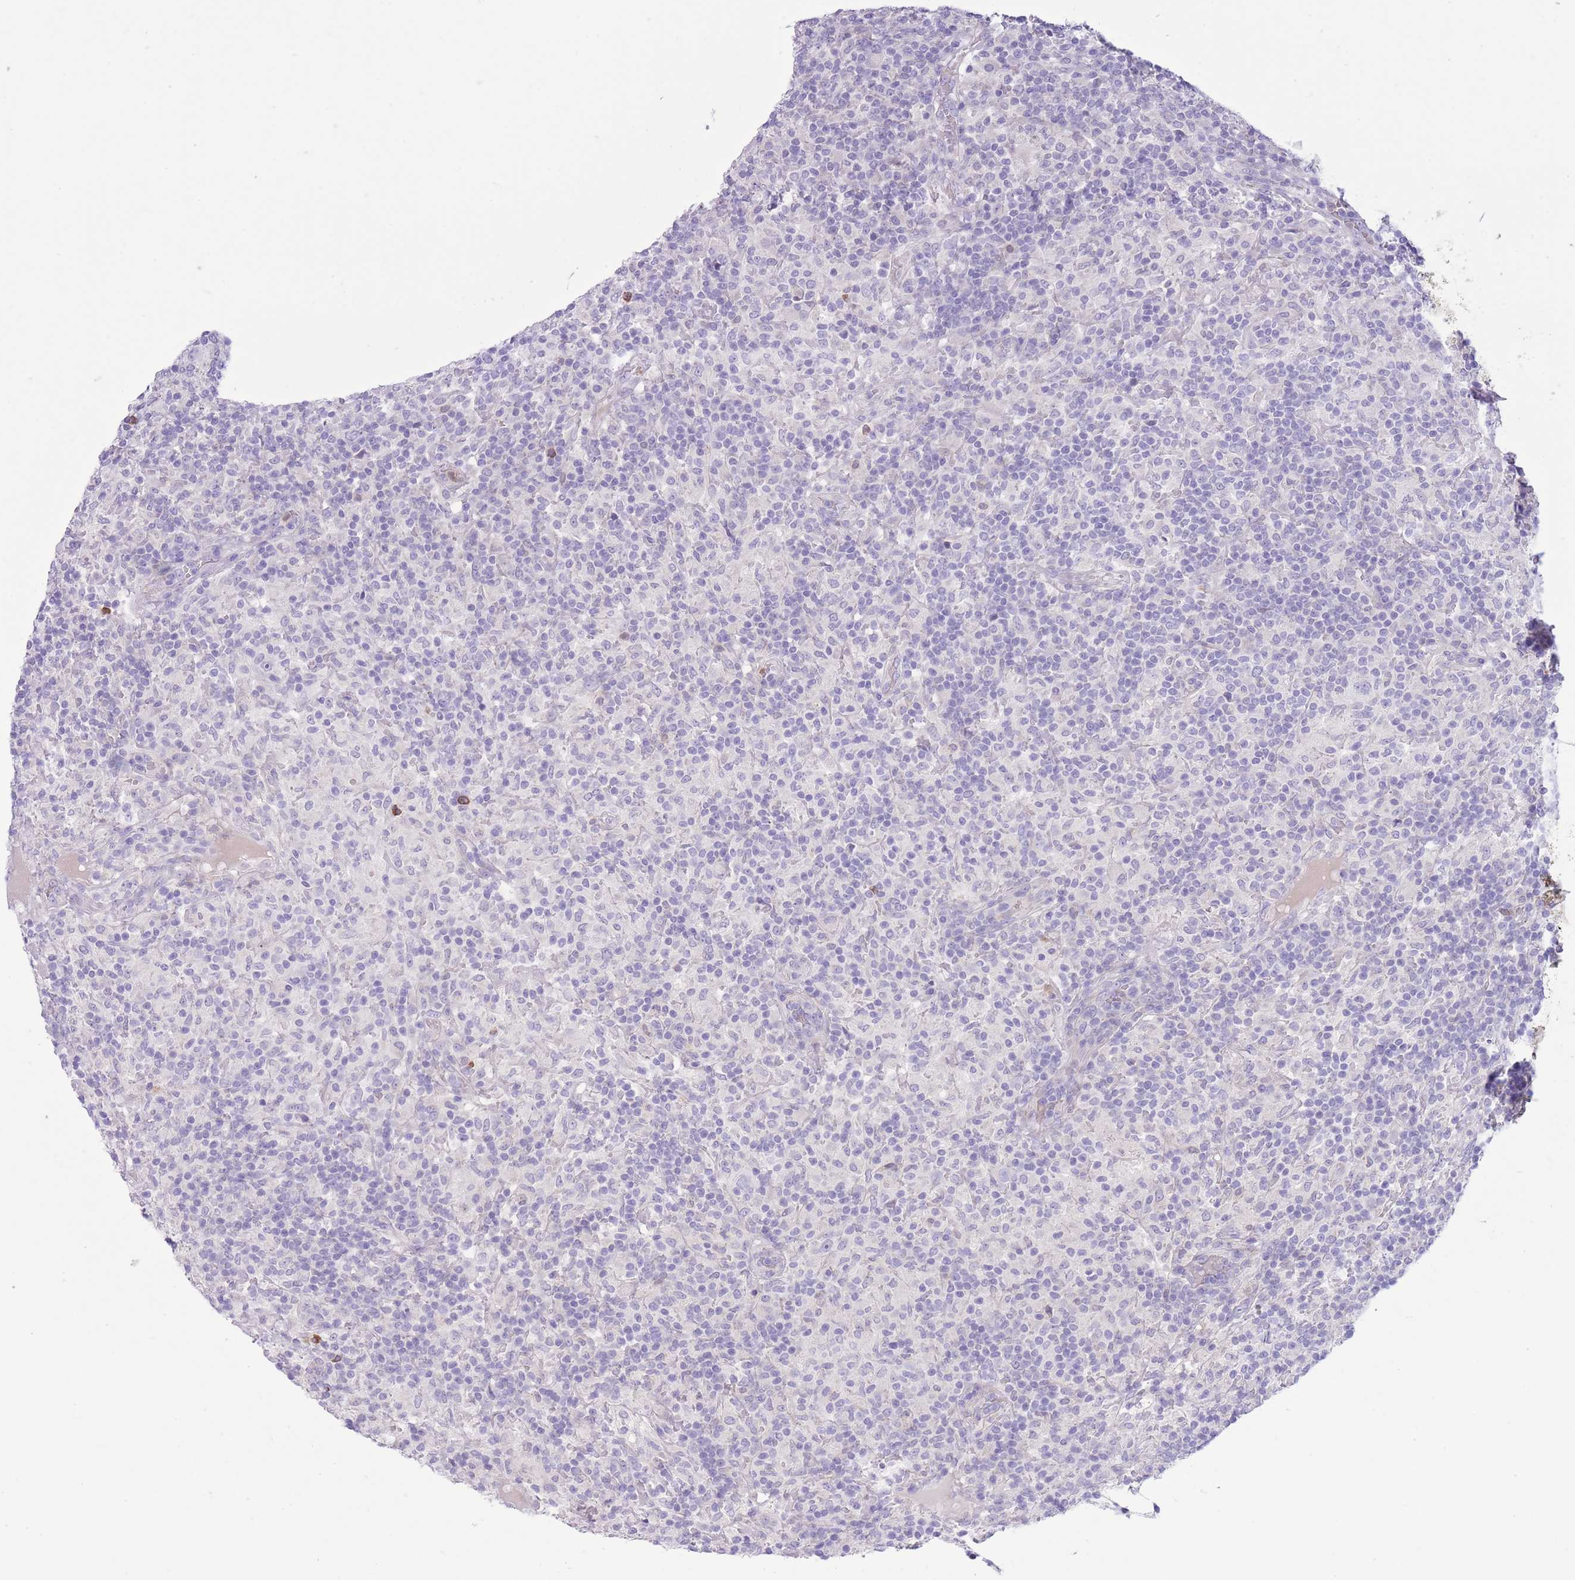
{"staining": {"intensity": "negative", "quantity": "none", "location": "none"}, "tissue": "lymphoma", "cell_type": "Tumor cells", "image_type": "cancer", "snomed": [{"axis": "morphology", "description": "Hodgkin's disease, NOS"}, {"axis": "topography", "description": "Lymph node"}], "caption": "IHC image of neoplastic tissue: lymphoma stained with DAB (3,3'-diaminobenzidine) reveals no significant protein positivity in tumor cells.", "gene": "OR6M1", "patient": {"sex": "male", "age": 70}}